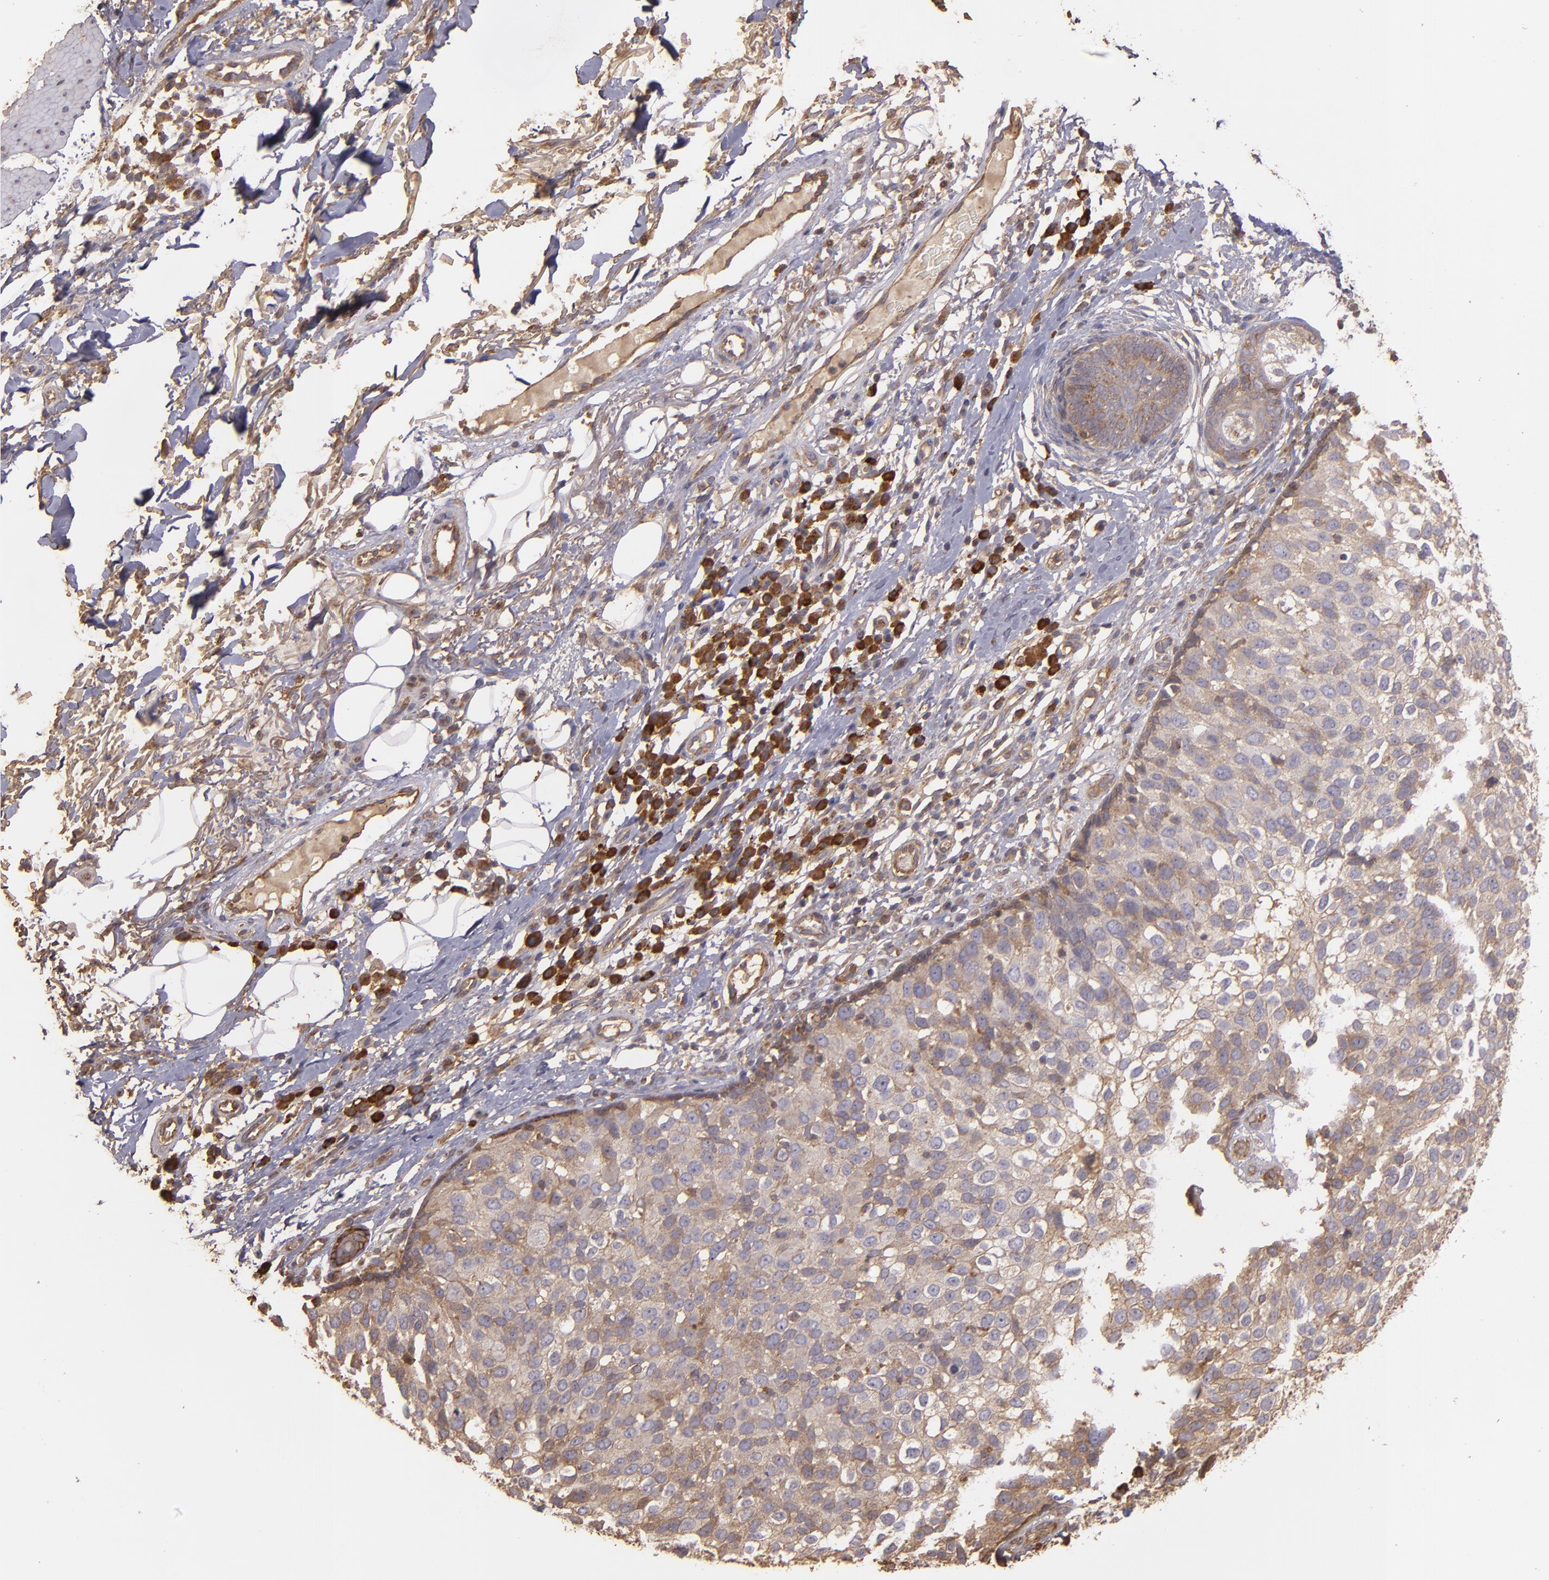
{"staining": {"intensity": "moderate", "quantity": ">75%", "location": "cytoplasmic/membranous"}, "tissue": "skin cancer", "cell_type": "Tumor cells", "image_type": "cancer", "snomed": [{"axis": "morphology", "description": "Squamous cell carcinoma, NOS"}, {"axis": "topography", "description": "Skin"}], "caption": "This micrograph exhibits skin cancer (squamous cell carcinoma) stained with immunohistochemistry to label a protein in brown. The cytoplasmic/membranous of tumor cells show moderate positivity for the protein. Nuclei are counter-stained blue.", "gene": "ECE1", "patient": {"sex": "male", "age": 87}}